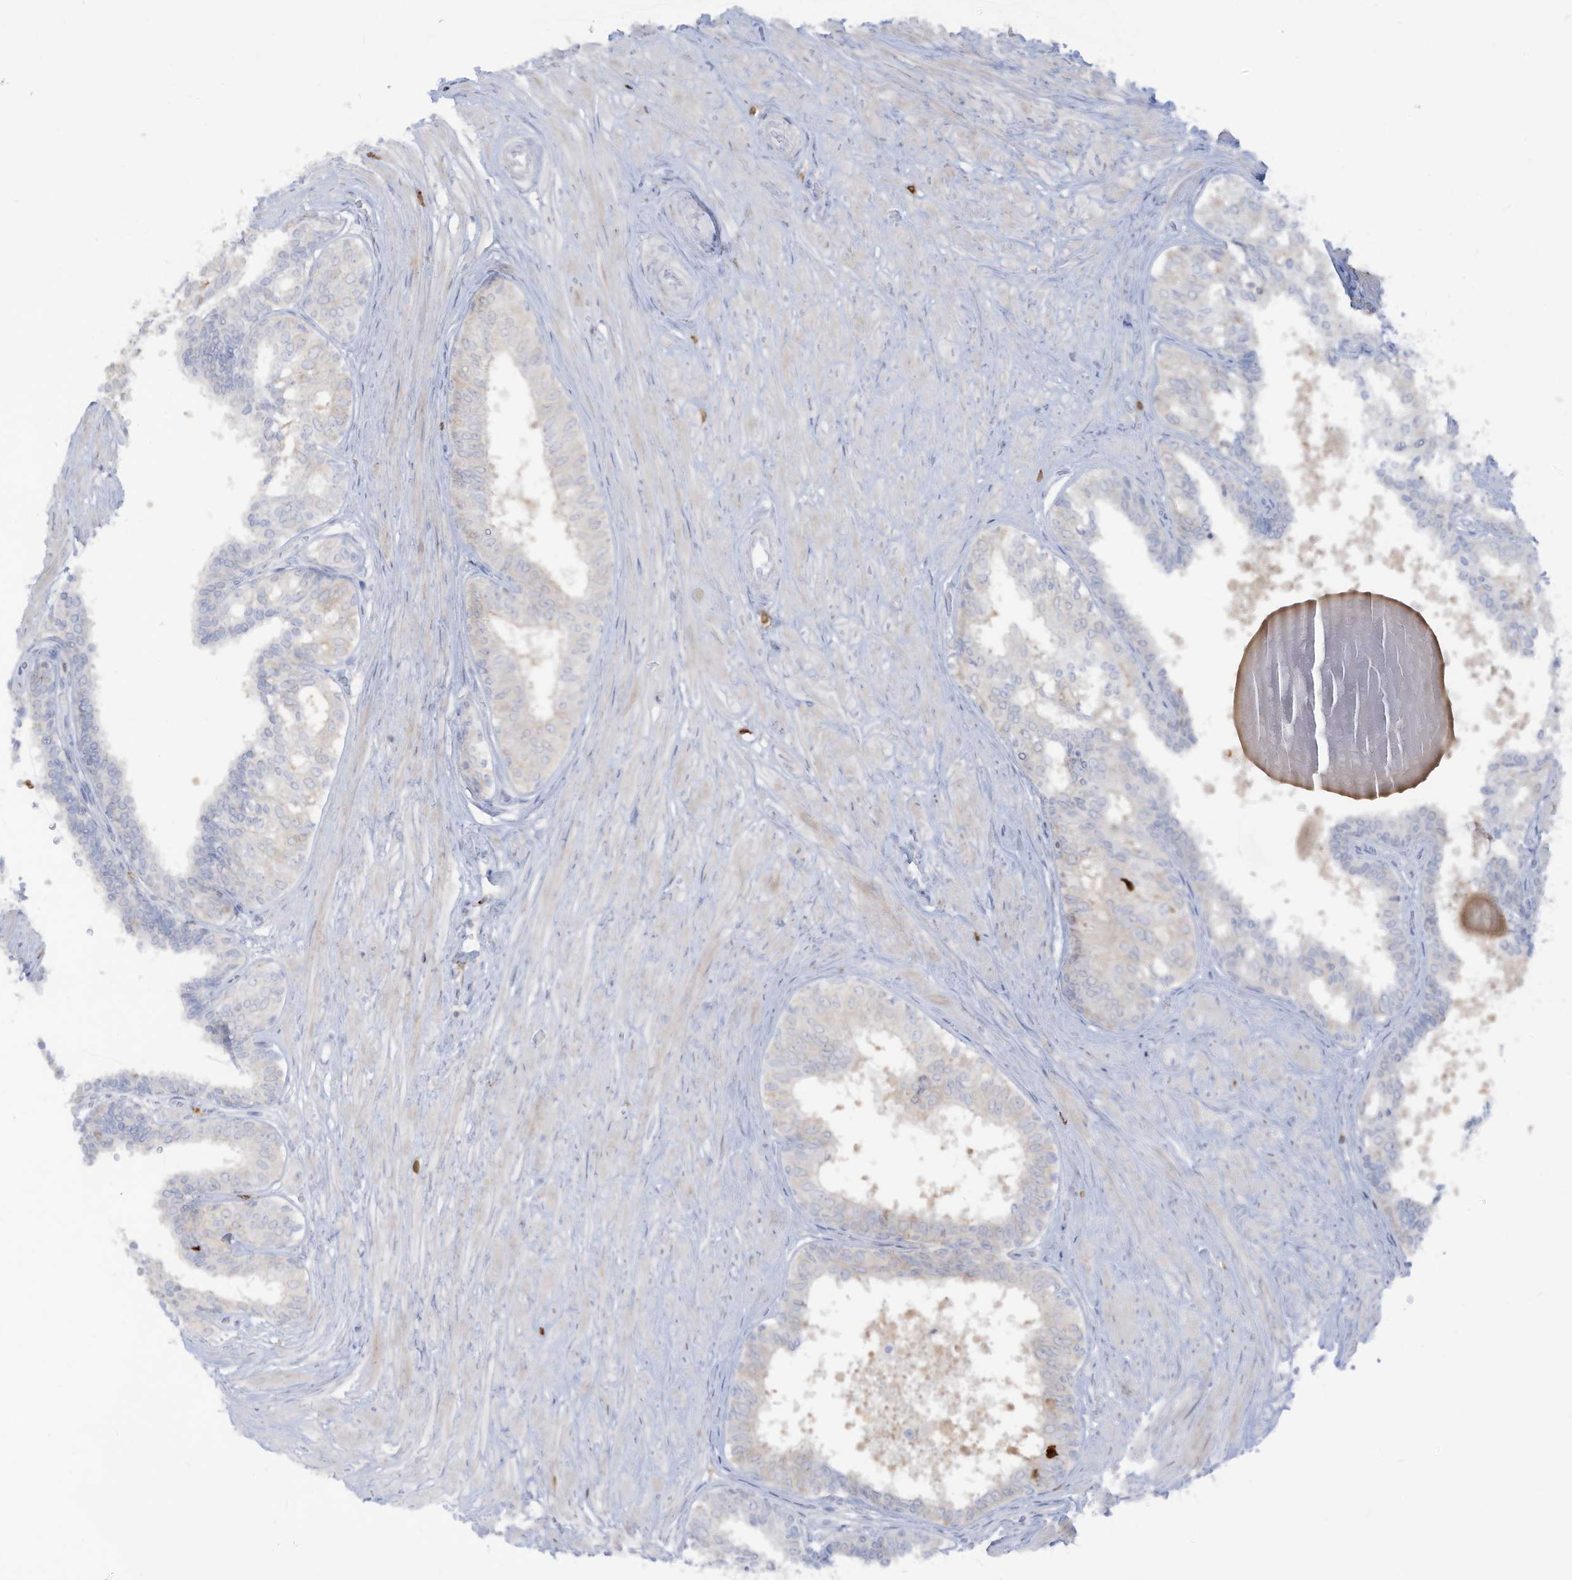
{"staining": {"intensity": "moderate", "quantity": "25%-75%", "location": "cytoplasmic/membranous"}, "tissue": "prostate", "cell_type": "Glandular cells", "image_type": "normal", "snomed": [{"axis": "morphology", "description": "Normal tissue, NOS"}, {"axis": "topography", "description": "Prostate"}], "caption": "Immunohistochemistry photomicrograph of benign human prostate stained for a protein (brown), which exhibits medium levels of moderate cytoplasmic/membranous expression in about 25%-75% of glandular cells.", "gene": "NOTO", "patient": {"sex": "male", "age": 48}}